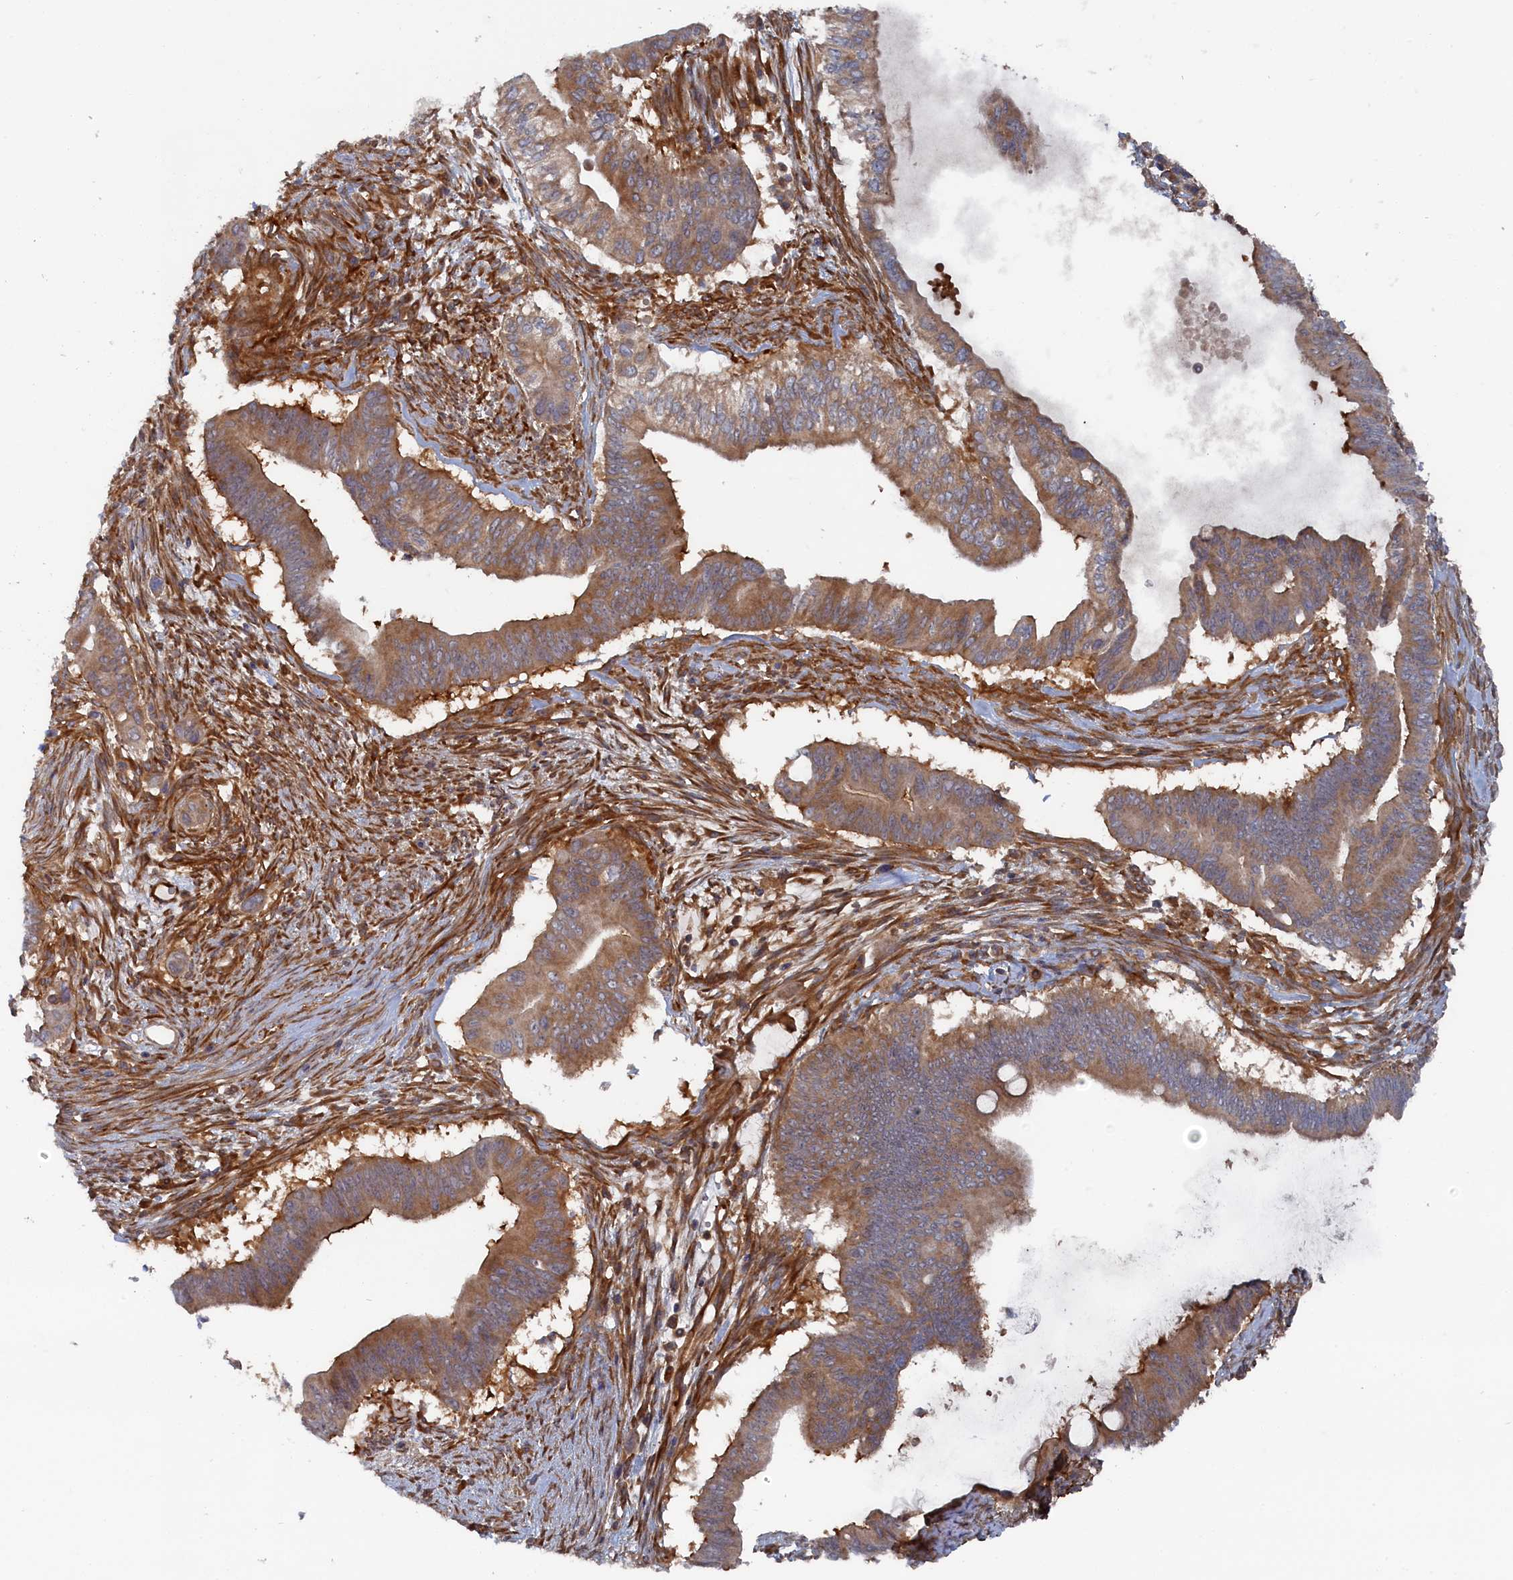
{"staining": {"intensity": "moderate", "quantity": ">75%", "location": "cytoplasmic/membranous"}, "tissue": "pancreatic cancer", "cell_type": "Tumor cells", "image_type": "cancer", "snomed": [{"axis": "morphology", "description": "Adenocarcinoma, NOS"}, {"axis": "topography", "description": "Pancreas"}], "caption": "Human pancreatic cancer (adenocarcinoma) stained with a brown dye demonstrates moderate cytoplasmic/membranous positive staining in about >75% of tumor cells.", "gene": "TMEM196", "patient": {"sex": "male", "age": 68}}